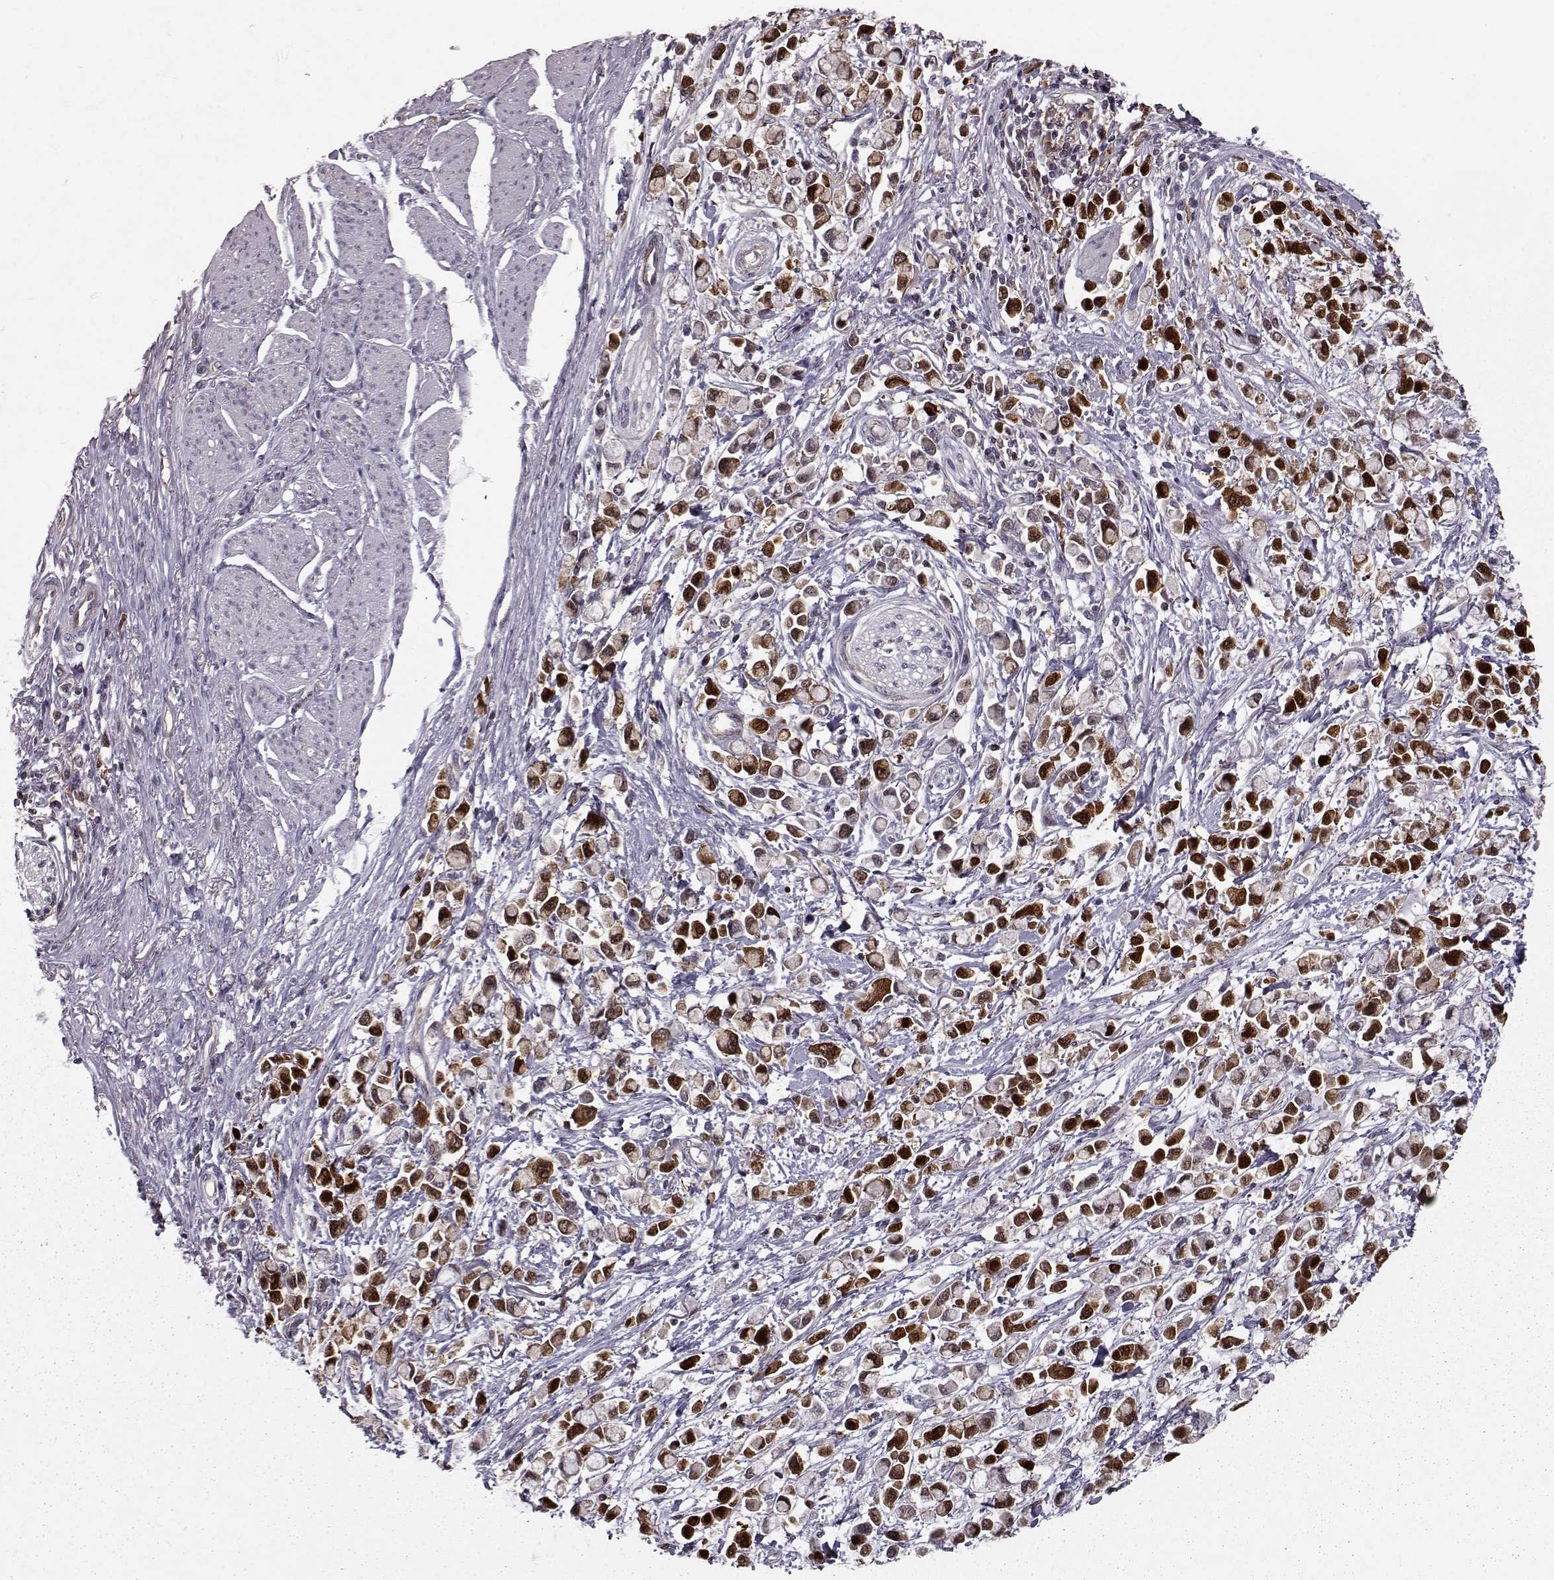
{"staining": {"intensity": "strong", "quantity": ">75%", "location": "nuclear"}, "tissue": "stomach cancer", "cell_type": "Tumor cells", "image_type": "cancer", "snomed": [{"axis": "morphology", "description": "Adenocarcinoma, NOS"}, {"axis": "topography", "description": "Stomach"}], "caption": "Stomach cancer tissue reveals strong nuclear staining in about >75% of tumor cells", "gene": "RANBP1", "patient": {"sex": "female", "age": 81}}